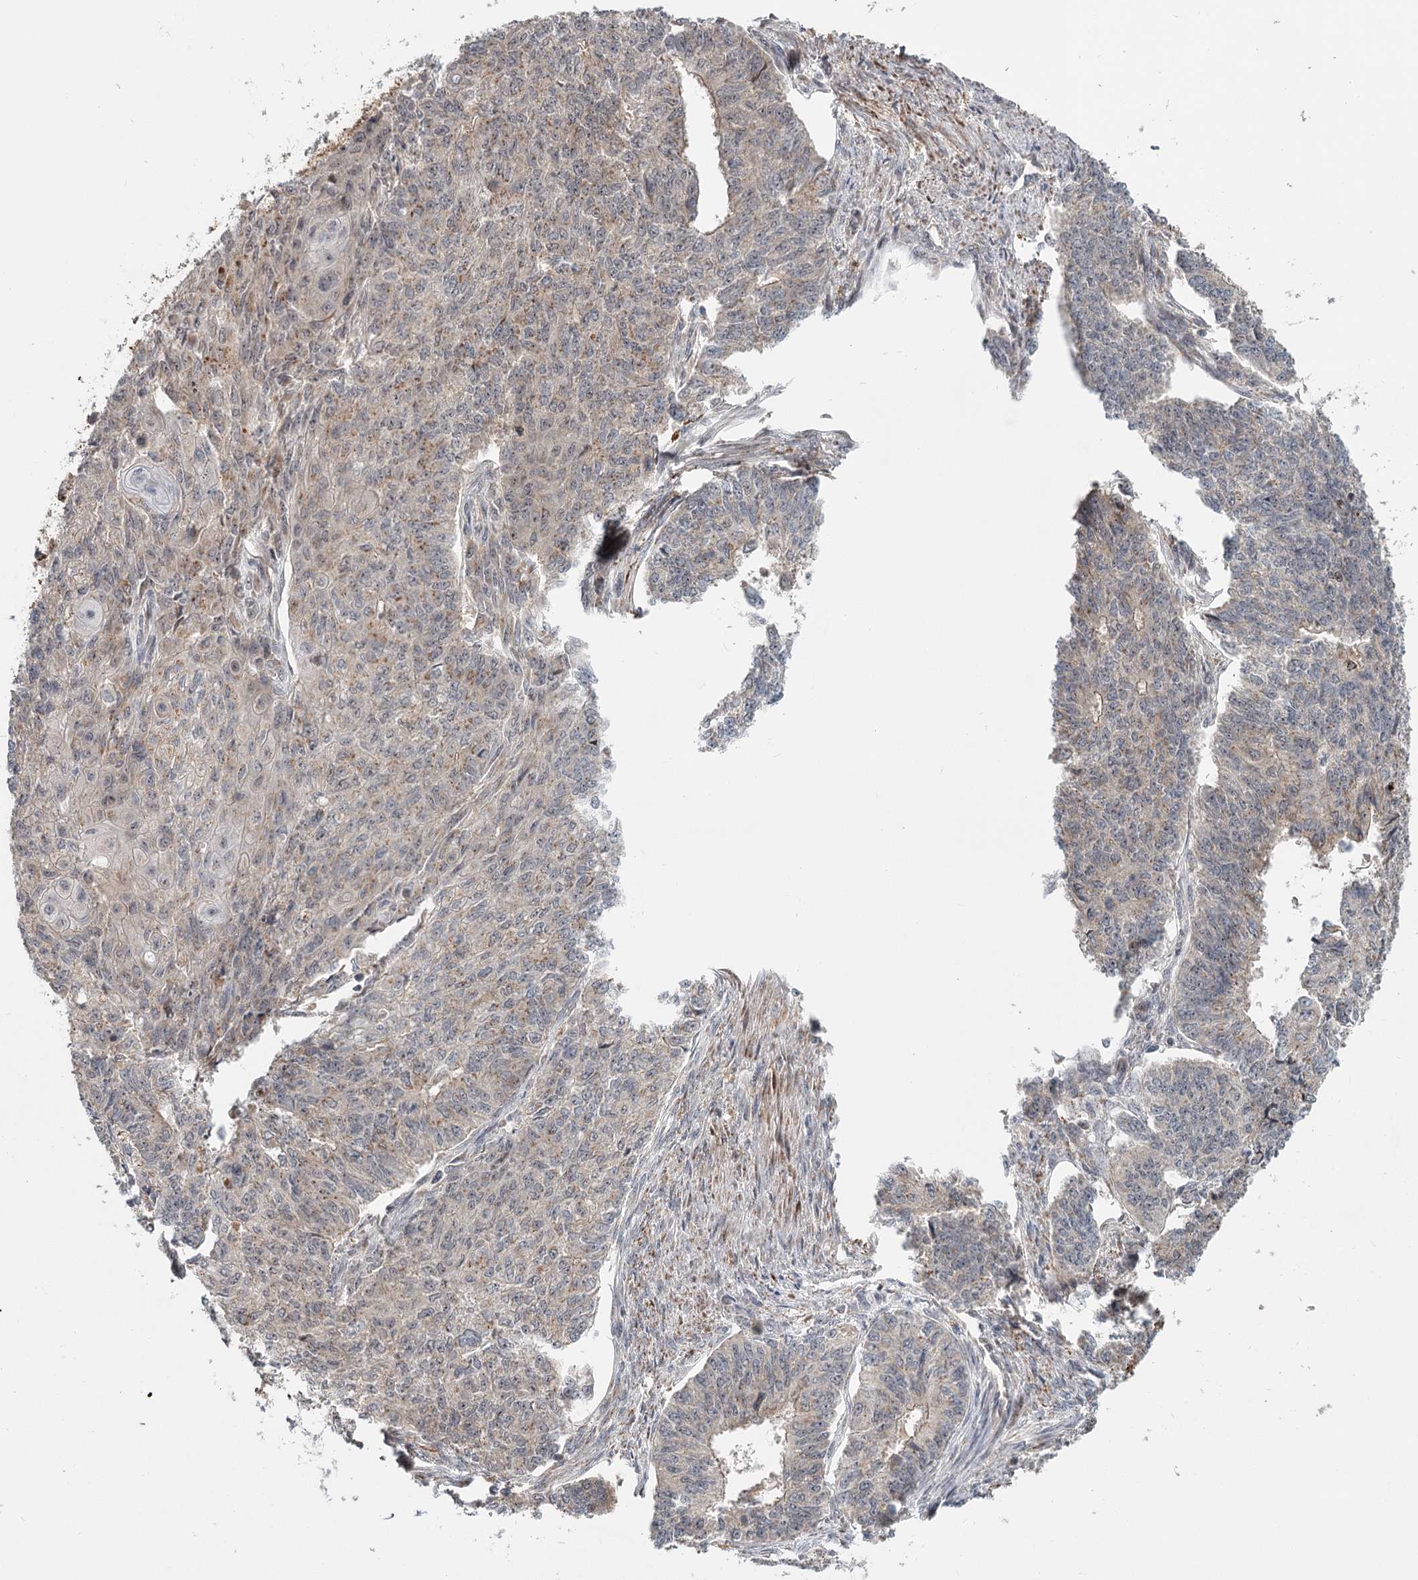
{"staining": {"intensity": "weak", "quantity": "<25%", "location": "cytoplasmic/membranous"}, "tissue": "endometrial cancer", "cell_type": "Tumor cells", "image_type": "cancer", "snomed": [{"axis": "morphology", "description": "Adenocarcinoma, NOS"}, {"axis": "topography", "description": "Endometrium"}], "caption": "High power microscopy histopathology image of an immunohistochemistry histopathology image of endometrial cancer, revealing no significant positivity in tumor cells. (DAB (3,3'-diaminobenzidine) immunohistochemistry, high magnification).", "gene": "CDC123", "patient": {"sex": "female", "age": 32}}